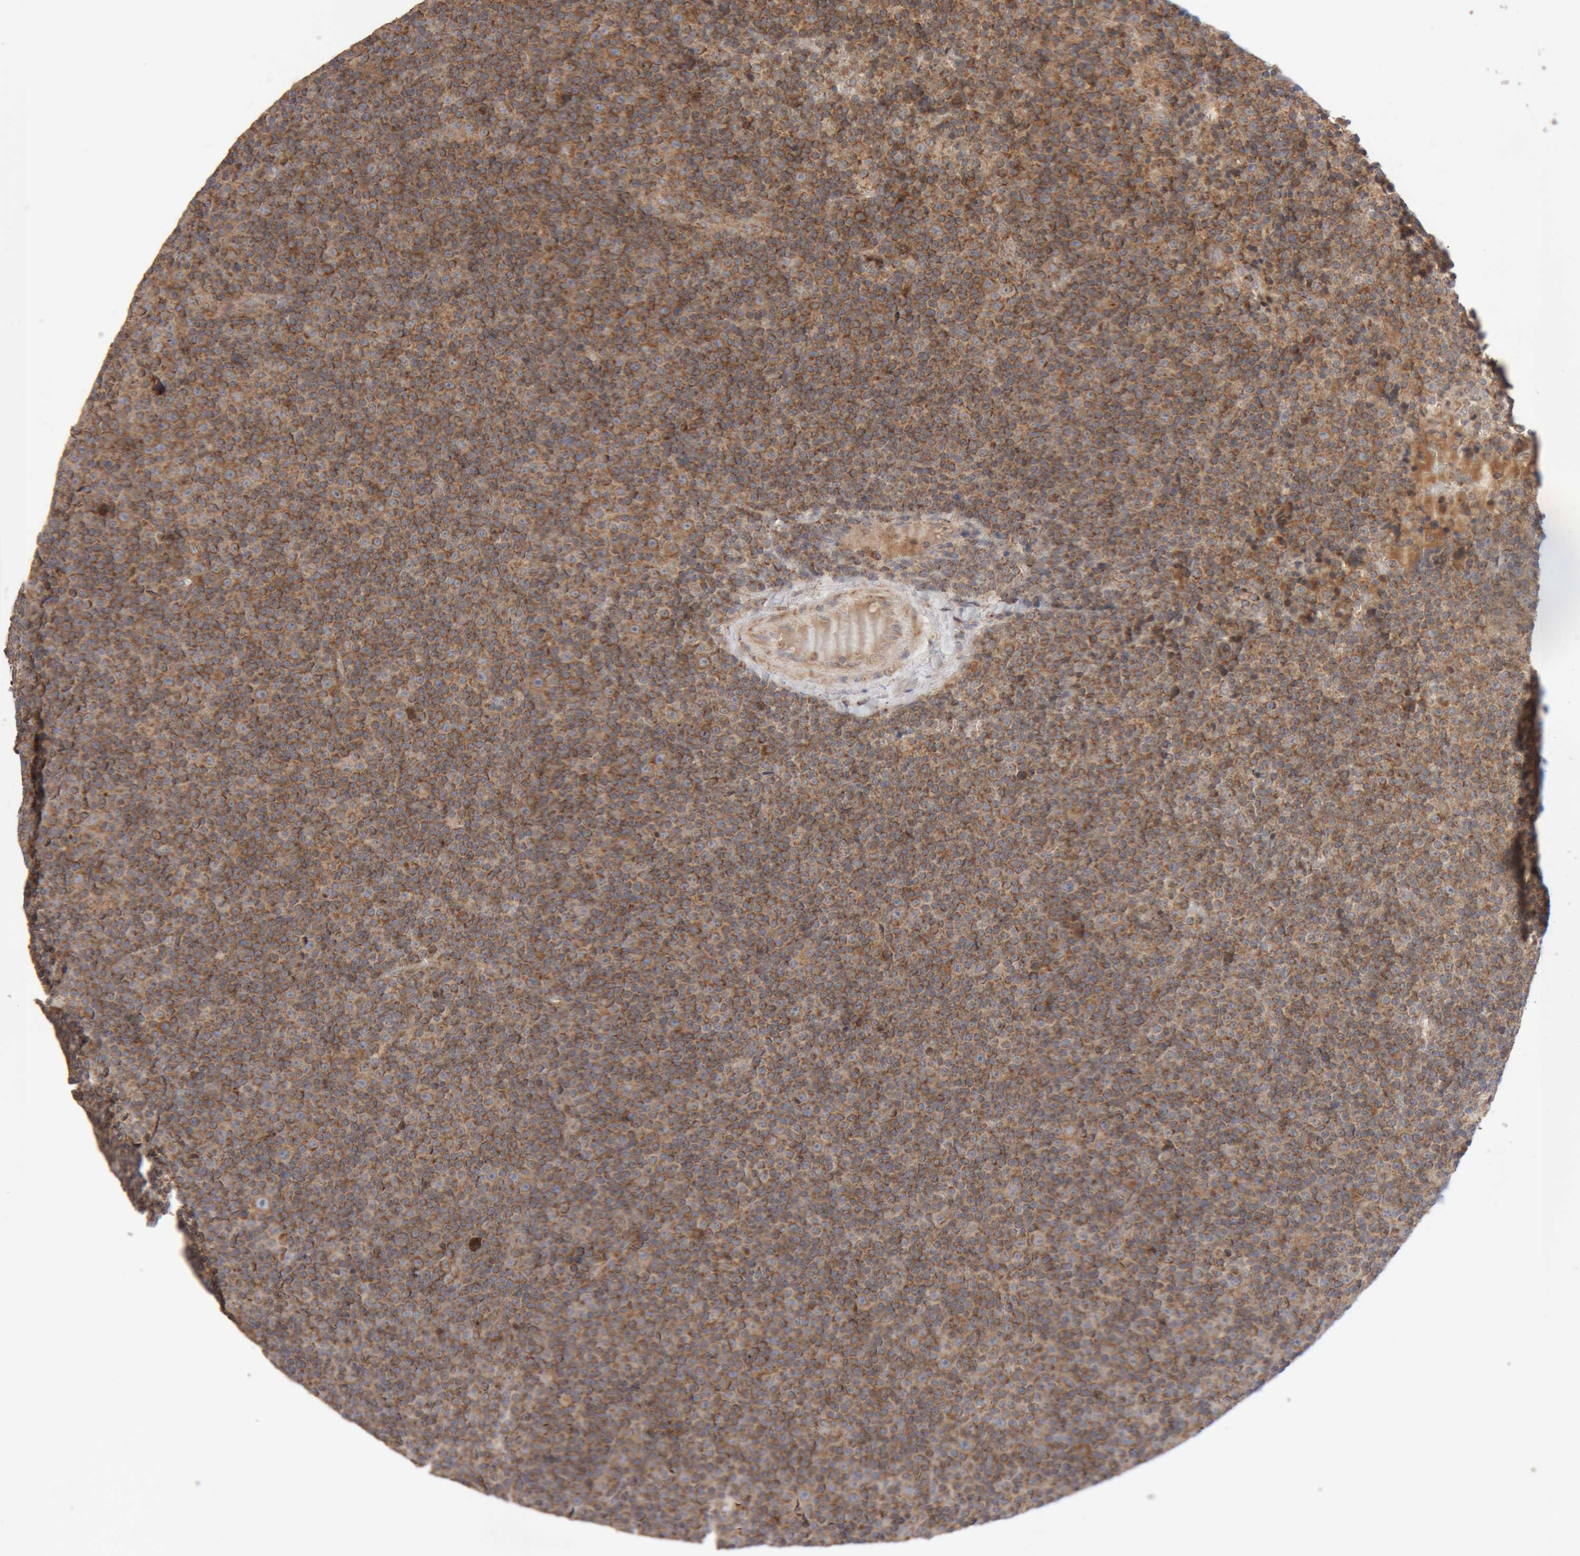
{"staining": {"intensity": "moderate", "quantity": ">75%", "location": "cytoplasmic/membranous"}, "tissue": "lymphoma", "cell_type": "Tumor cells", "image_type": "cancer", "snomed": [{"axis": "morphology", "description": "Malignant lymphoma, non-Hodgkin's type, Low grade"}, {"axis": "topography", "description": "Lymph node"}], "caption": "Lymphoma stained with IHC exhibits moderate cytoplasmic/membranous positivity in about >75% of tumor cells. (IHC, brightfield microscopy, high magnification).", "gene": "KIF21B", "patient": {"sex": "female", "age": 67}}